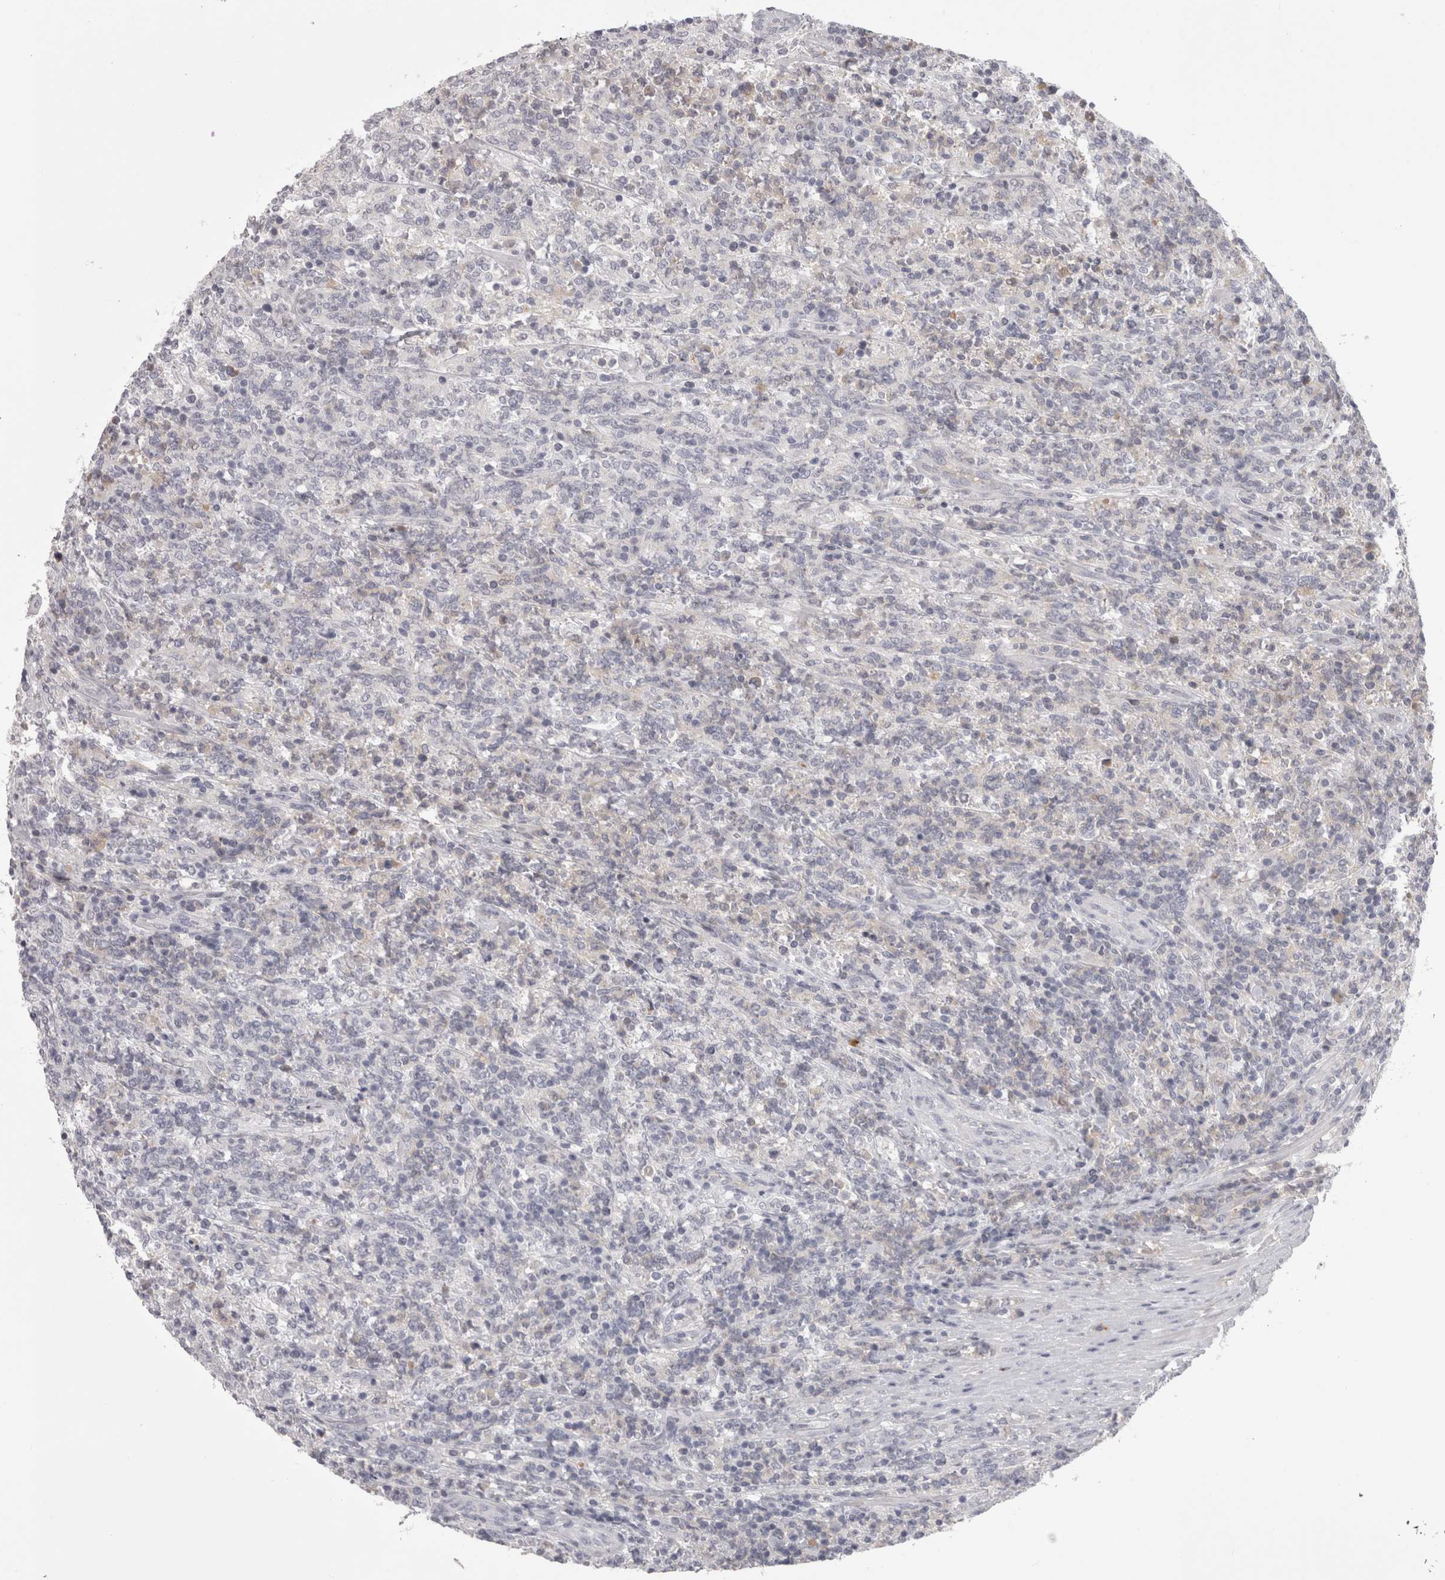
{"staining": {"intensity": "negative", "quantity": "none", "location": "none"}, "tissue": "lymphoma", "cell_type": "Tumor cells", "image_type": "cancer", "snomed": [{"axis": "morphology", "description": "Malignant lymphoma, non-Hodgkin's type, High grade"}, {"axis": "topography", "description": "Soft tissue"}], "caption": "Immunohistochemical staining of malignant lymphoma, non-Hodgkin's type (high-grade) demonstrates no significant expression in tumor cells. (DAB (3,3'-diaminobenzidine) immunohistochemistry, high magnification).", "gene": "SAA4", "patient": {"sex": "male", "age": 18}}